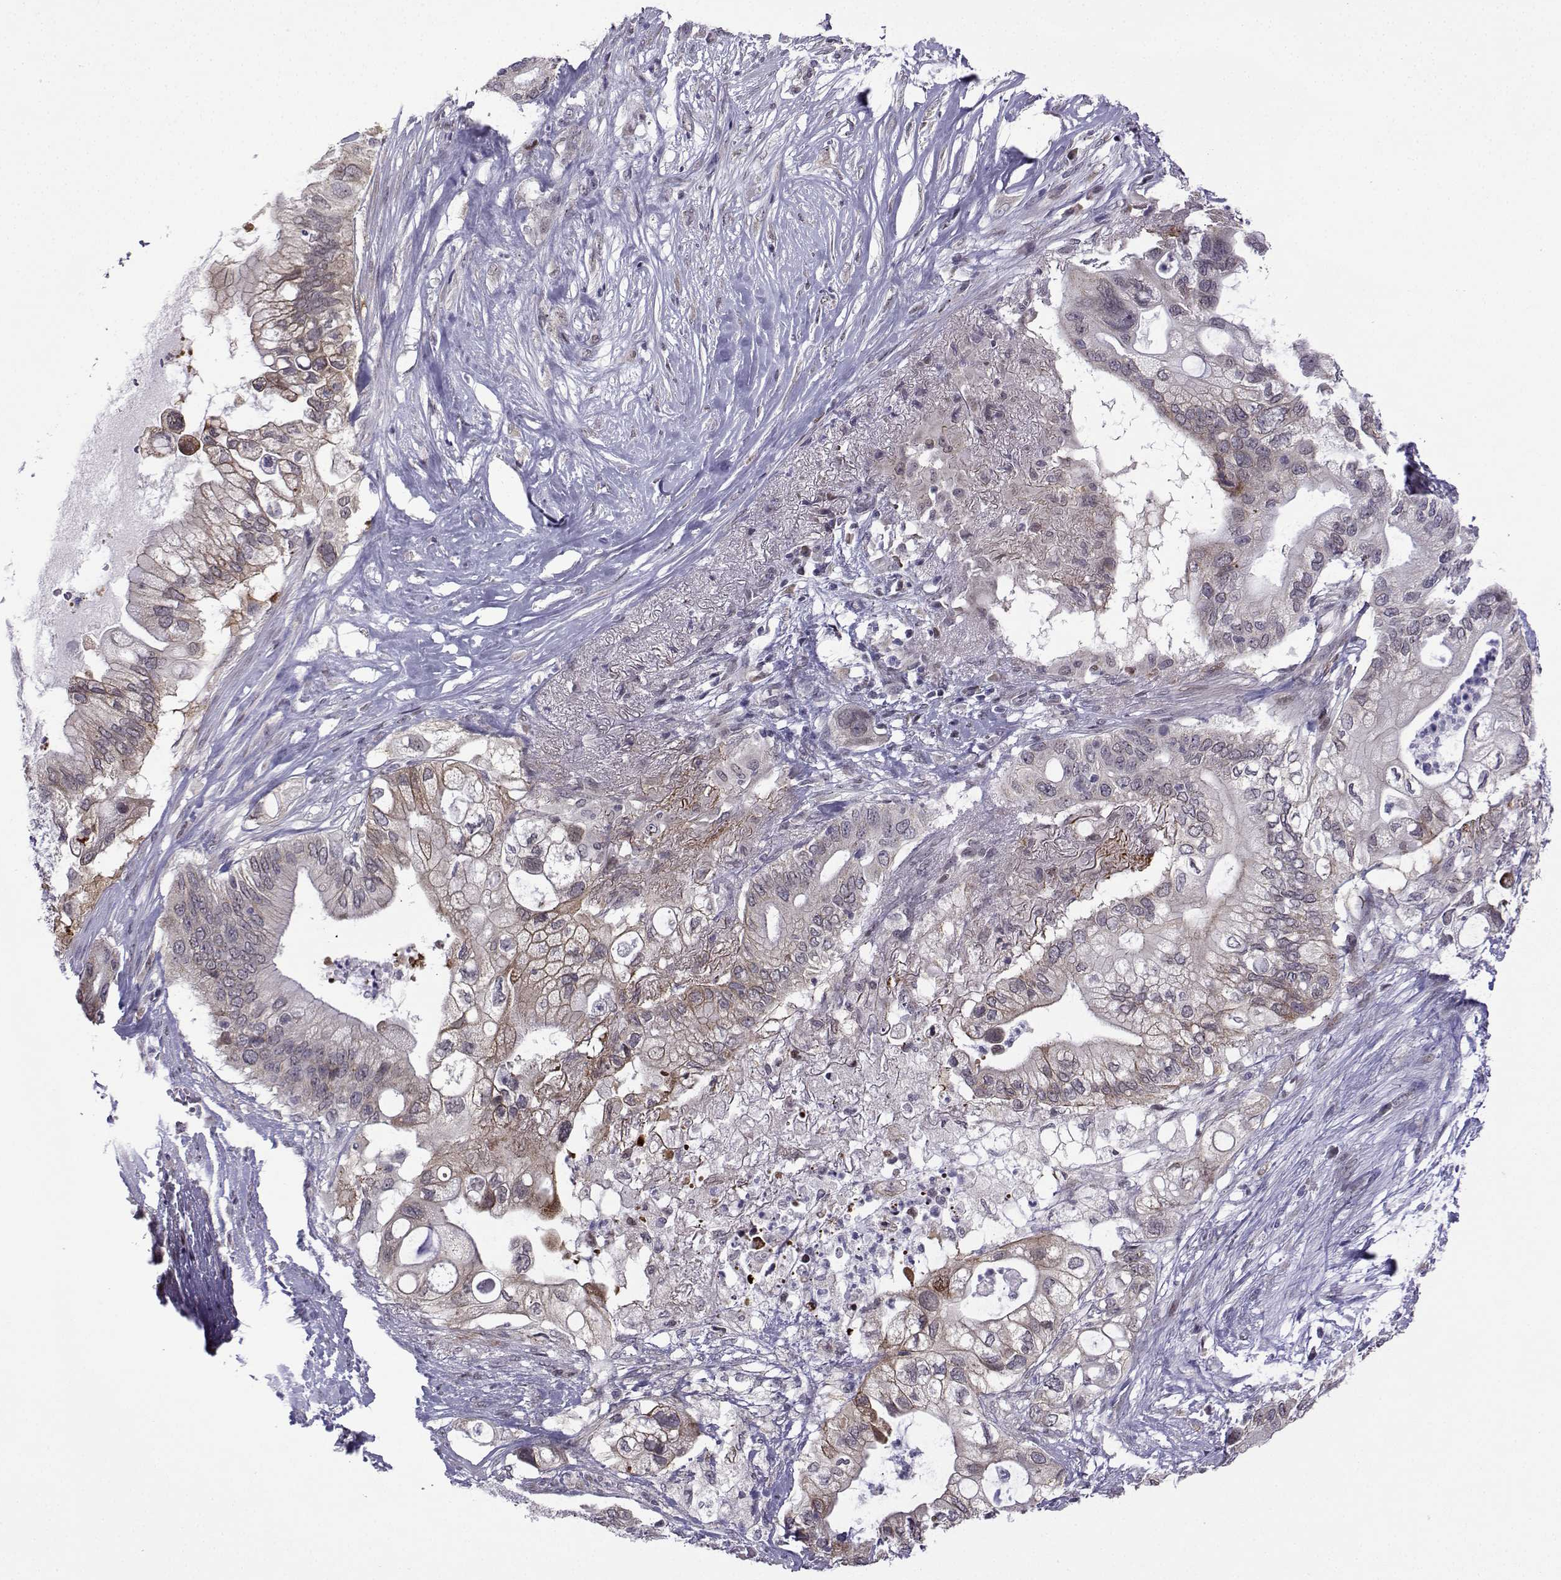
{"staining": {"intensity": "negative", "quantity": "none", "location": "none"}, "tissue": "pancreatic cancer", "cell_type": "Tumor cells", "image_type": "cancer", "snomed": [{"axis": "morphology", "description": "Adenocarcinoma, NOS"}, {"axis": "topography", "description": "Pancreas"}], "caption": "Immunohistochemistry (IHC) histopathology image of human pancreatic cancer (adenocarcinoma) stained for a protein (brown), which displays no positivity in tumor cells.", "gene": "FGF3", "patient": {"sex": "female", "age": 72}}